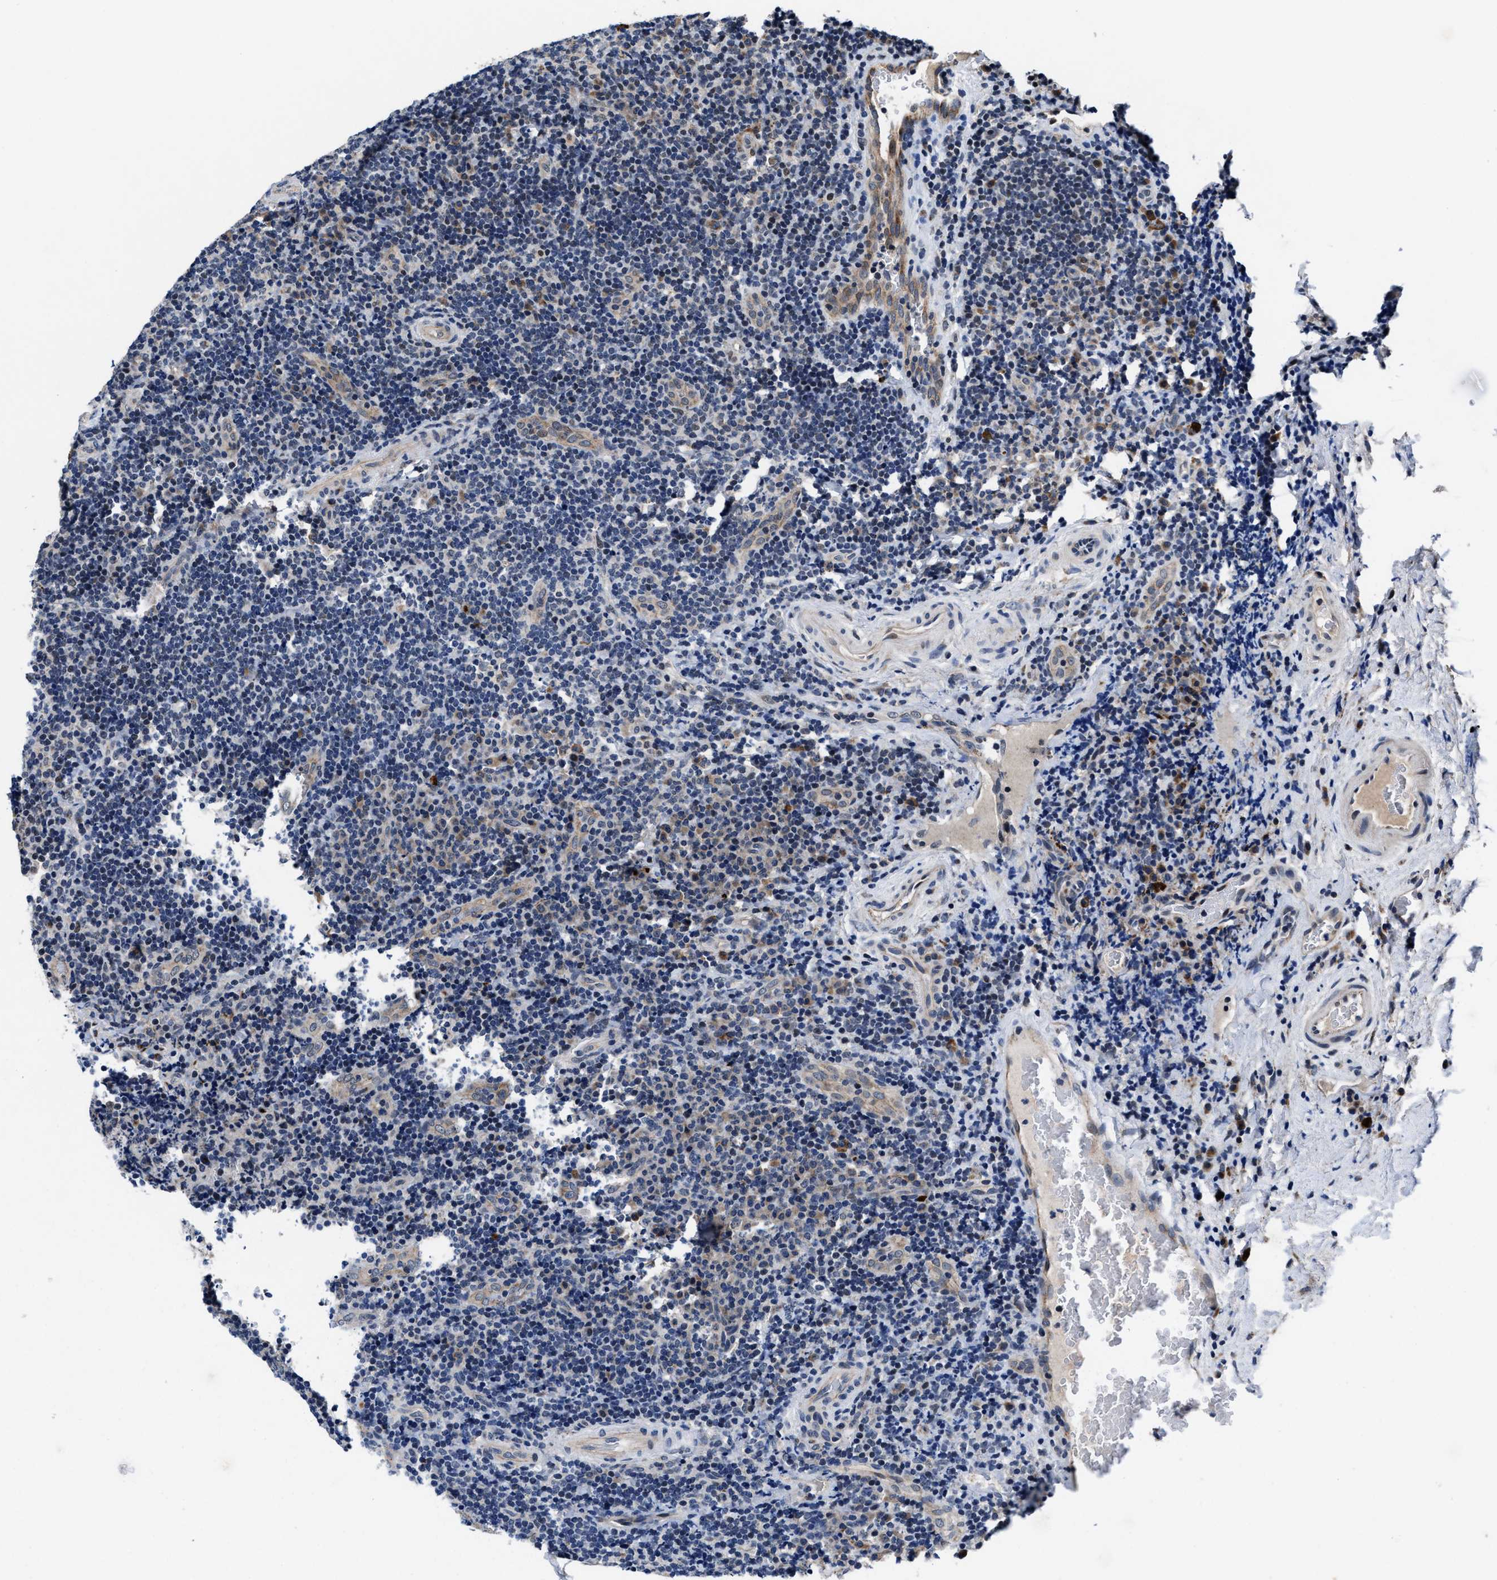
{"staining": {"intensity": "negative", "quantity": "none", "location": "none"}, "tissue": "lymphoma", "cell_type": "Tumor cells", "image_type": "cancer", "snomed": [{"axis": "morphology", "description": "Malignant lymphoma, non-Hodgkin's type, High grade"}, {"axis": "topography", "description": "Tonsil"}], "caption": "Immunohistochemistry (IHC) micrograph of neoplastic tissue: human lymphoma stained with DAB (3,3'-diaminobenzidine) exhibits no significant protein expression in tumor cells.", "gene": "TMEM53", "patient": {"sex": "female", "age": 36}}